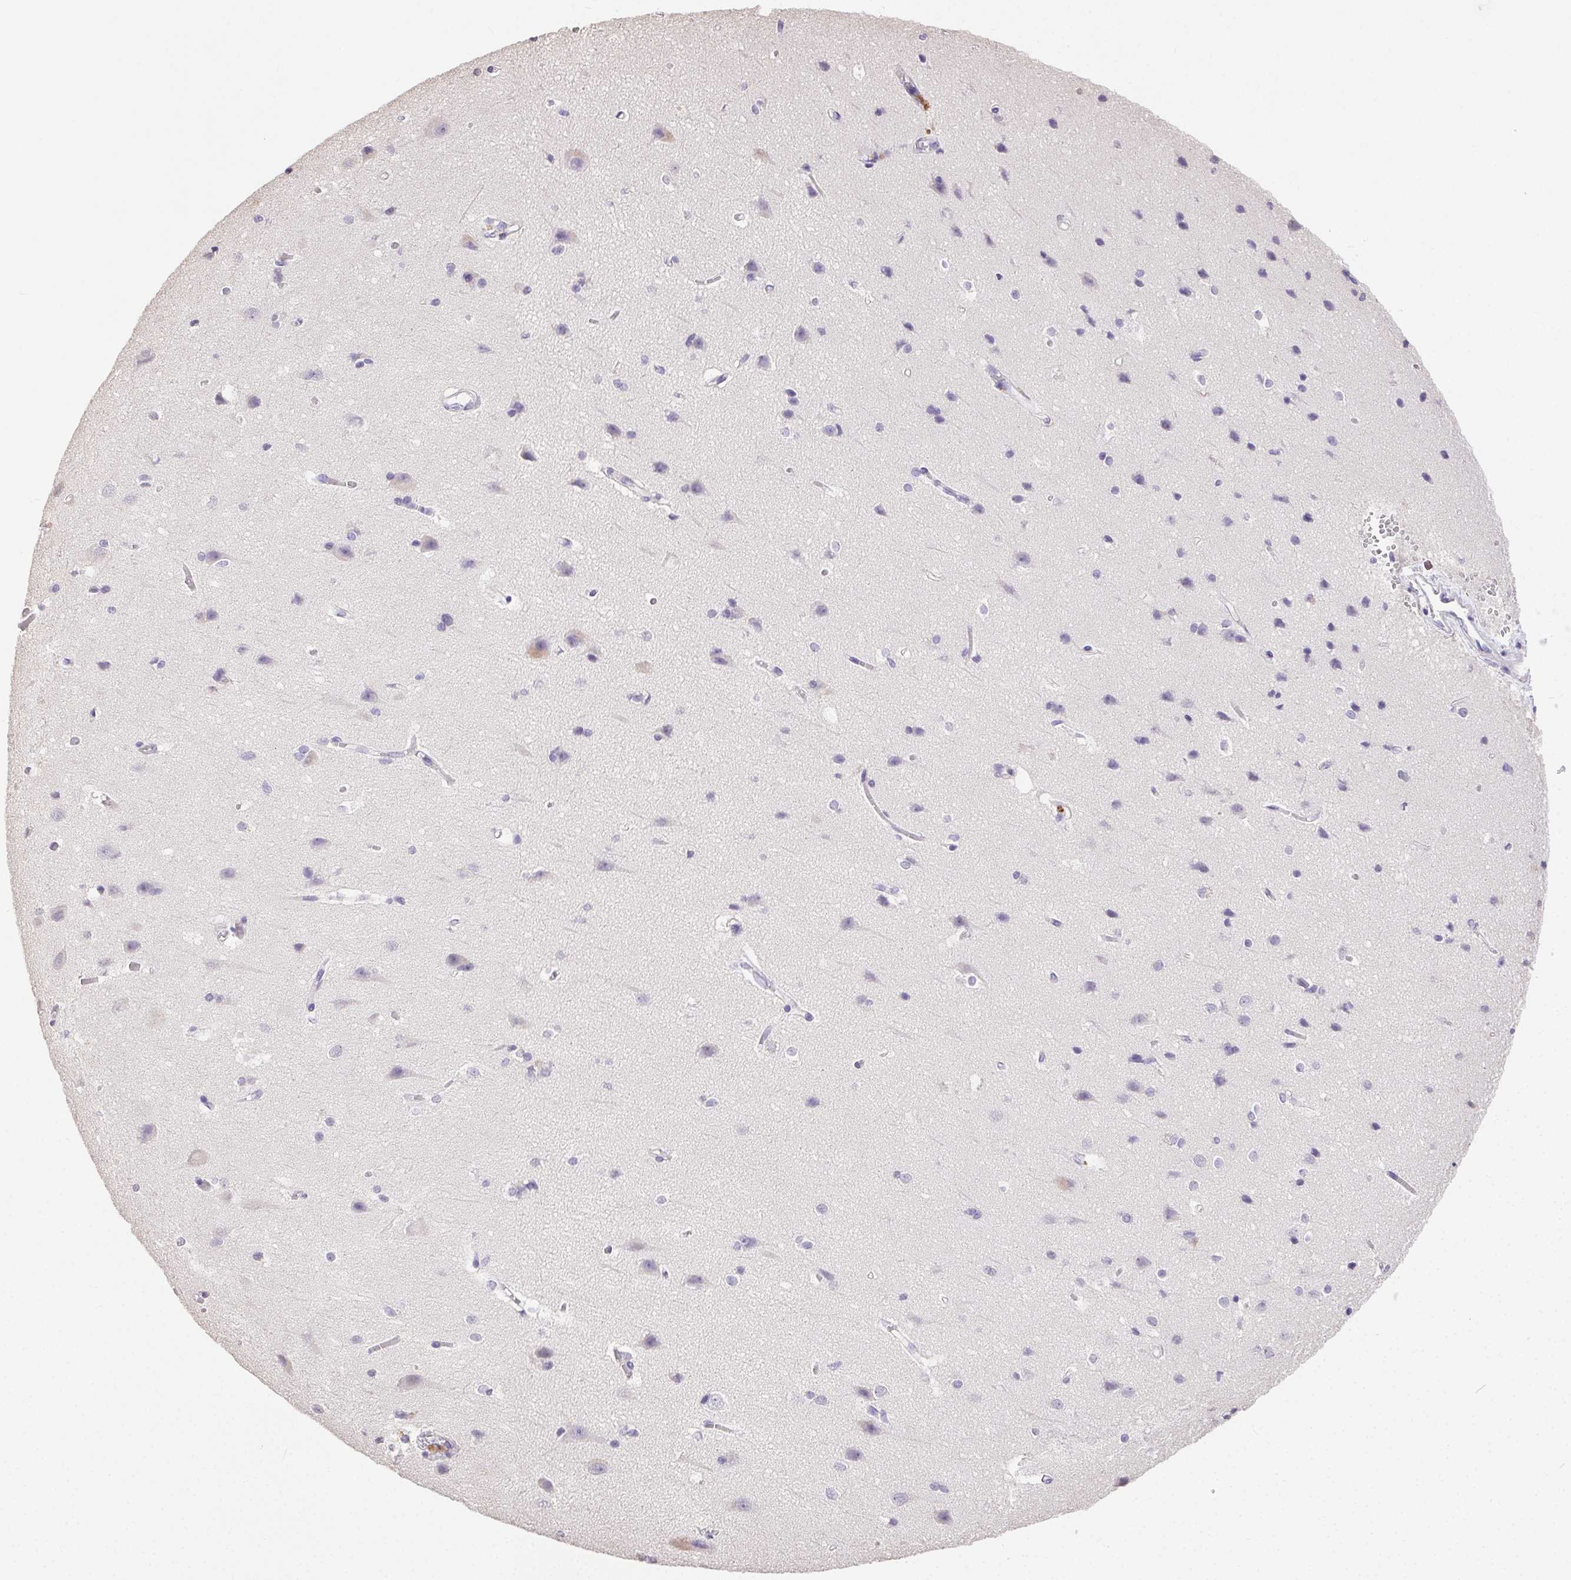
{"staining": {"intensity": "negative", "quantity": "none", "location": "none"}, "tissue": "cerebral cortex", "cell_type": "Endothelial cells", "image_type": "normal", "snomed": [{"axis": "morphology", "description": "Normal tissue, NOS"}, {"axis": "topography", "description": "Cerebral cortex"}], "caption": "Immunohistochemistry (IHC) photomicrograph of unremarkable cerebral cortex stained for a protein (brown), which exhibits no expression in endothelial cells. Nuclei are stained in blue.", "gene": "SYCE2", "patient": {"sex": "male", "age": 37}}